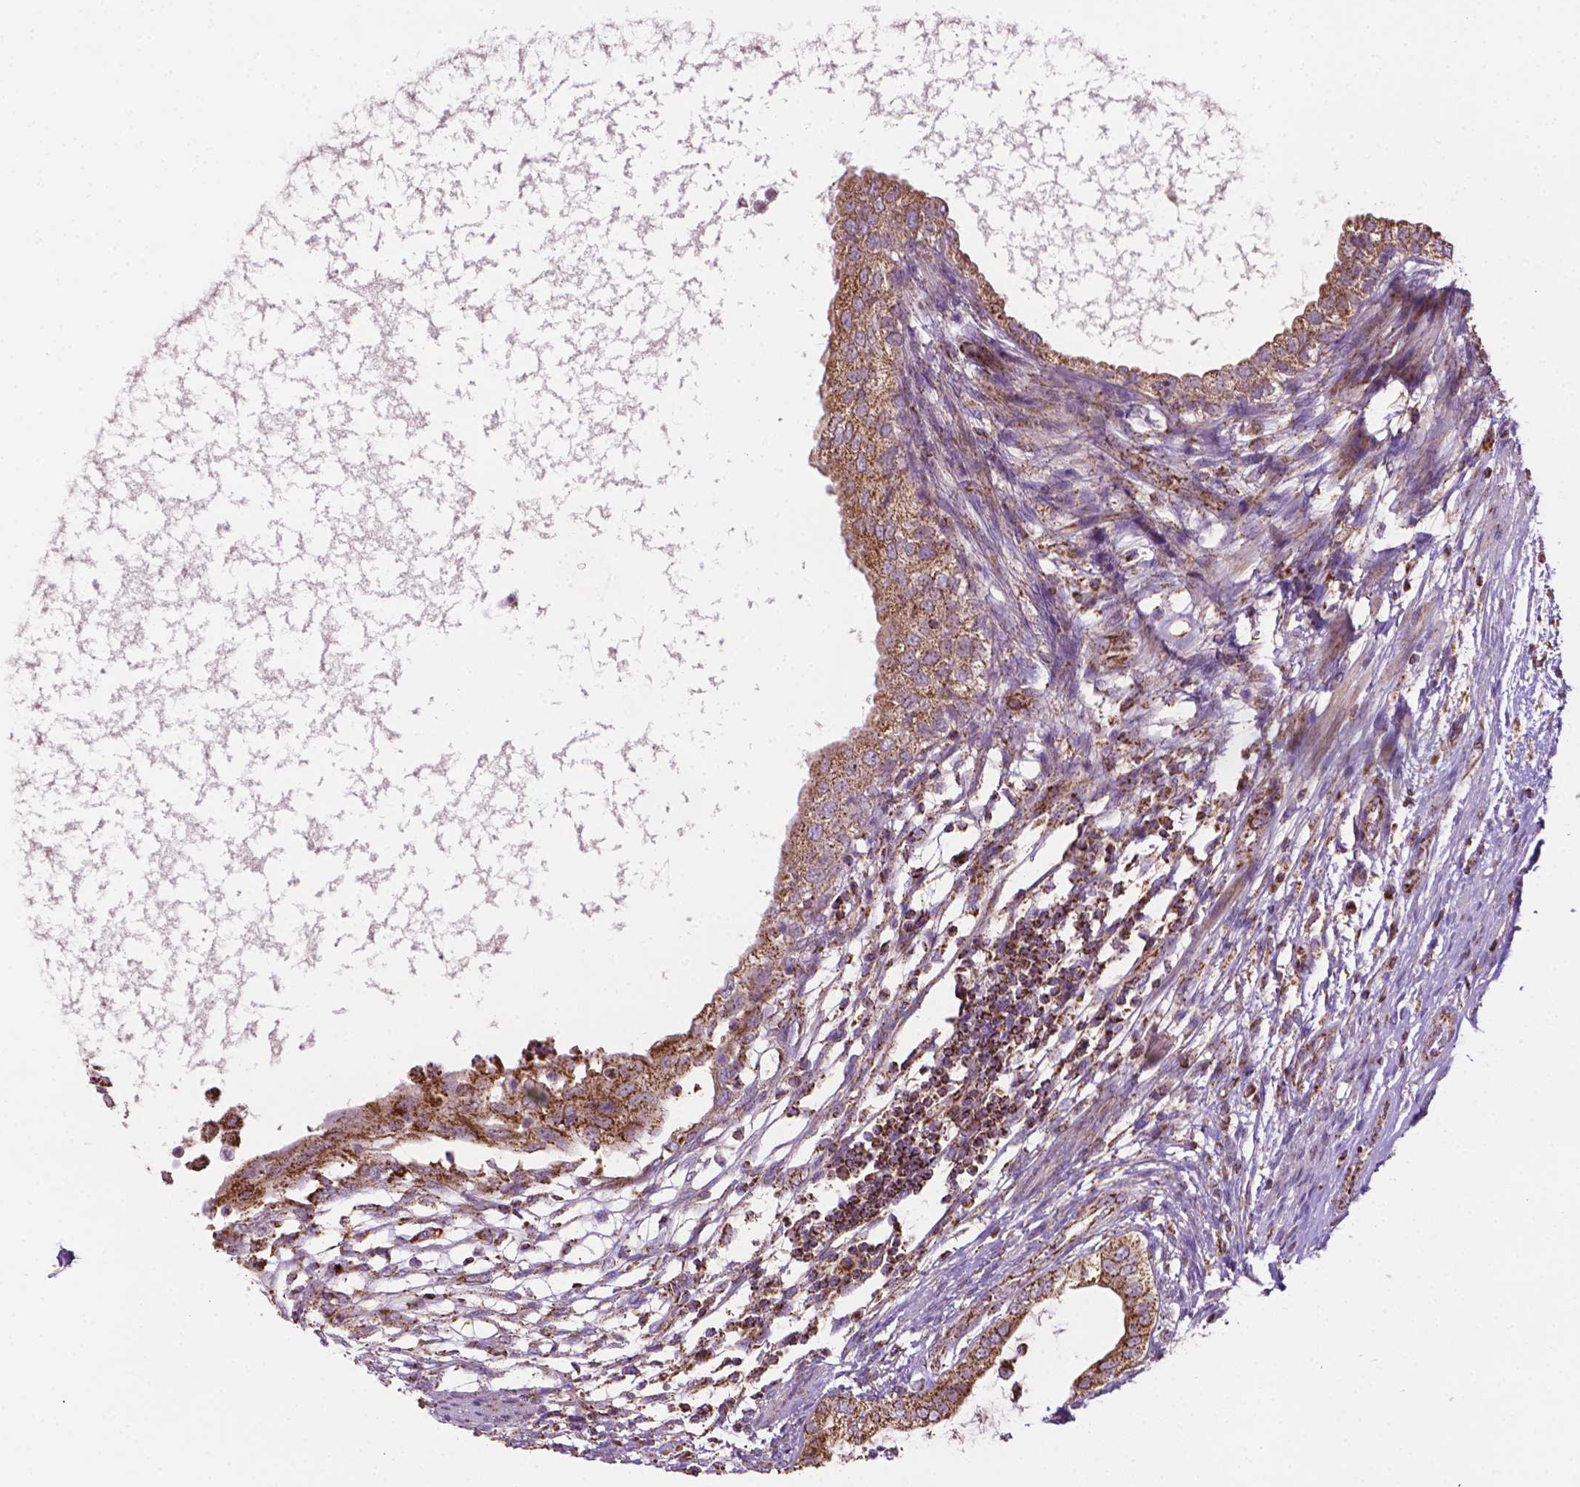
{"staining": {"intensity": "moderate", "quantity": ">75%", "location": "cytoplasmic/membranous"}, "tissue": "testis cancer", "cell_type": "Tumor cells", "image_type": "cancer", "snomed": [{"axis": "morphology", "description": "Carcinoma, Embryonal, NOS"}, {"axis": "topography", "description": "Testis"}], "caption": "High-magnification brightfield microscopy of testis cancer stained with DAB (3,3'-diaminobenzidine) (brown) and counterstained with hematoxylin (blue). tumor cells exhibit moderate cytoplasmic/membranous positivity is present in approximately>75% of cells.", "gene": "ILVBL", "patient": {"sex": "male", "age": 26}}